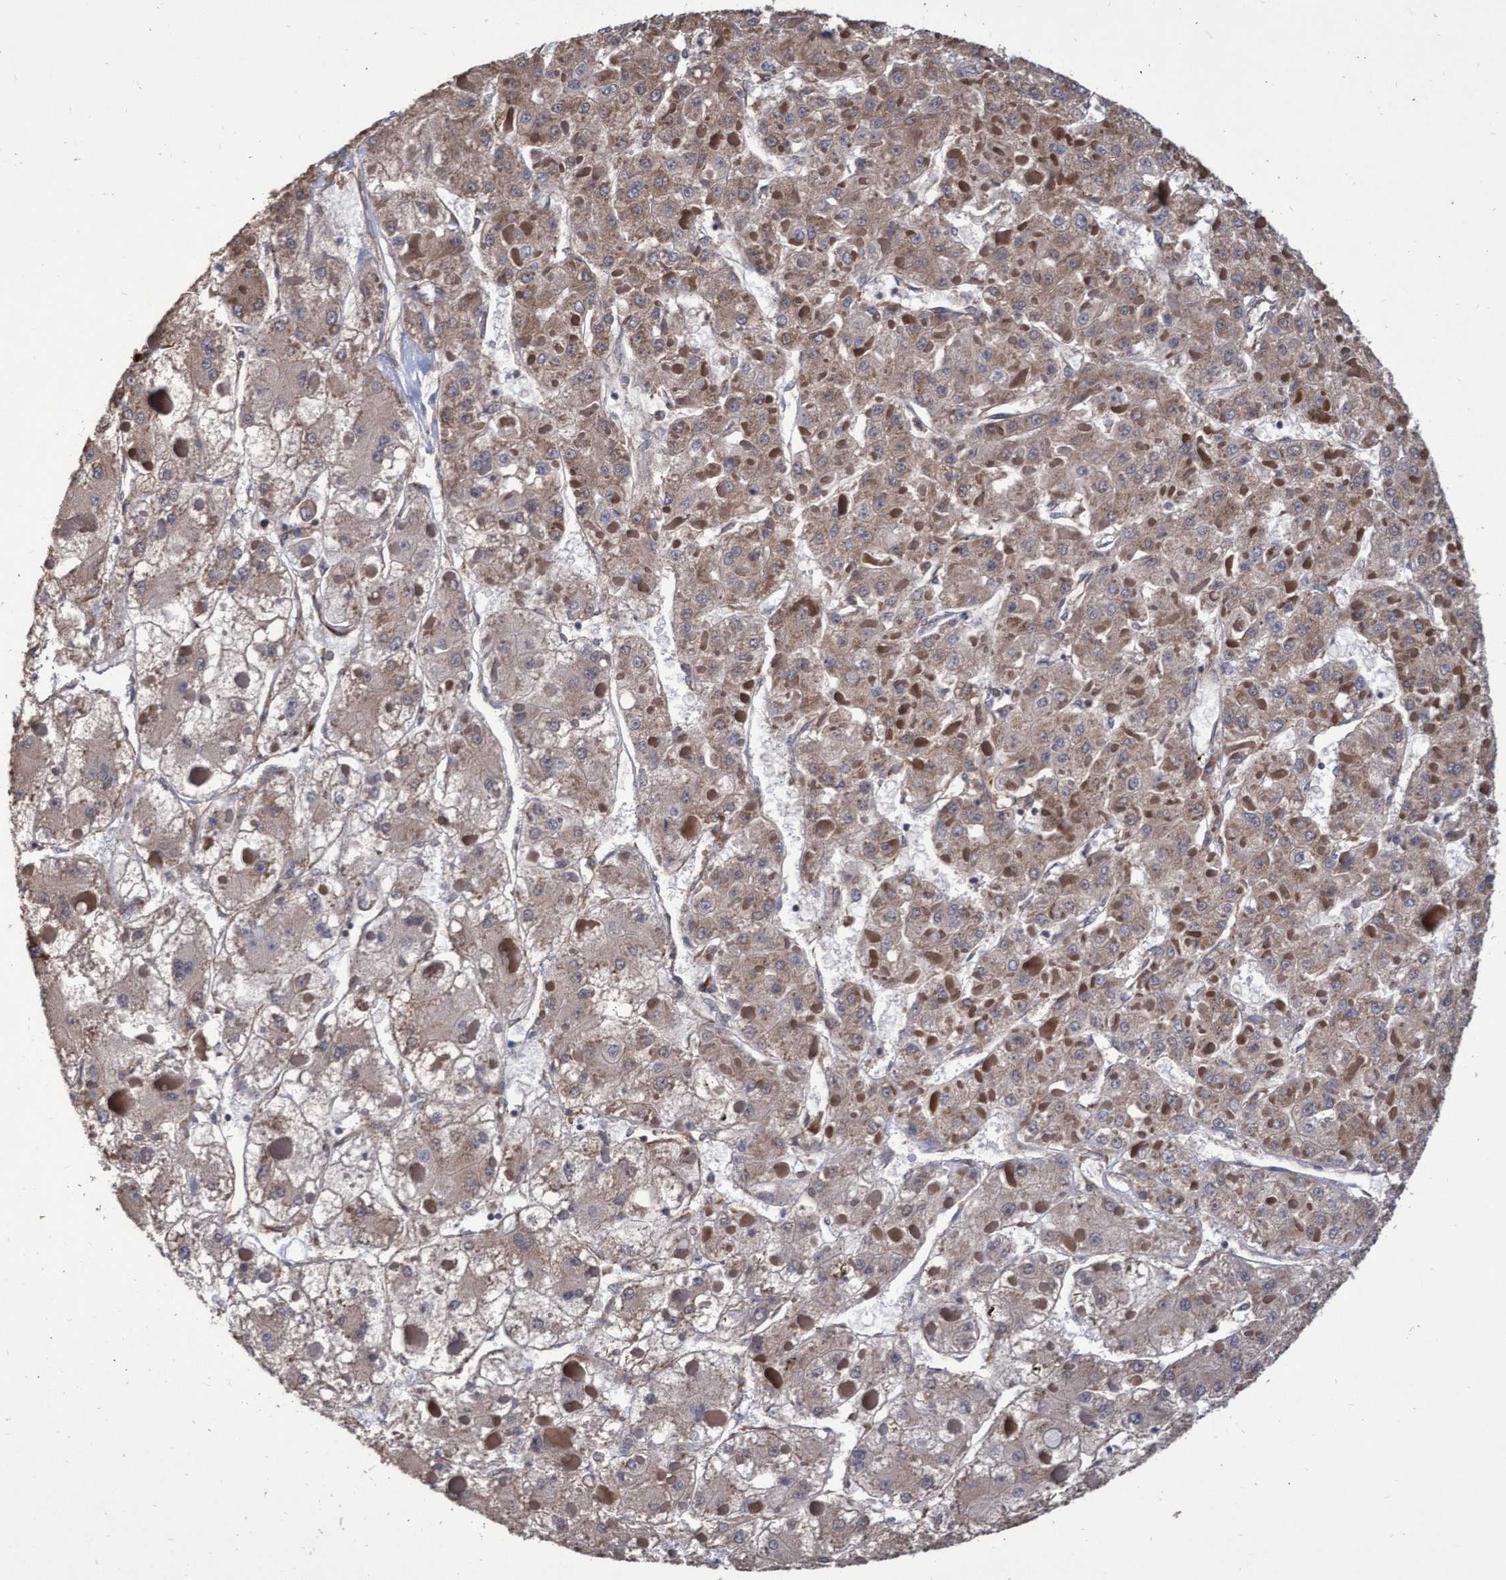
{"staining": {"intensity": "moderate", "quantity": ">75%", "location": "cytoplasmic/membranous"}, "tissue": "liver cancer", "cell_type": "Tumor cells", "image_type": "cancer", "snomed": [{"axis": "morphology", "description": "Carcinoma, Hepatocellular, NOS"}, {"axis": "topography", "description": "Liver"}], "caption": "Moderate cytoplasmic/membranous protein staining is present in about >75% of tumor cells in hepatocellular carcinoma (liver). The protein of interest is stained brown, and the nuclei are stained in blue (DAB (3,3'-diaminobenzidine) IHC with brightfield microscopy, high magnification).", "gene": "ABCF2", "patient": {"sex": "female", "age": 73}}